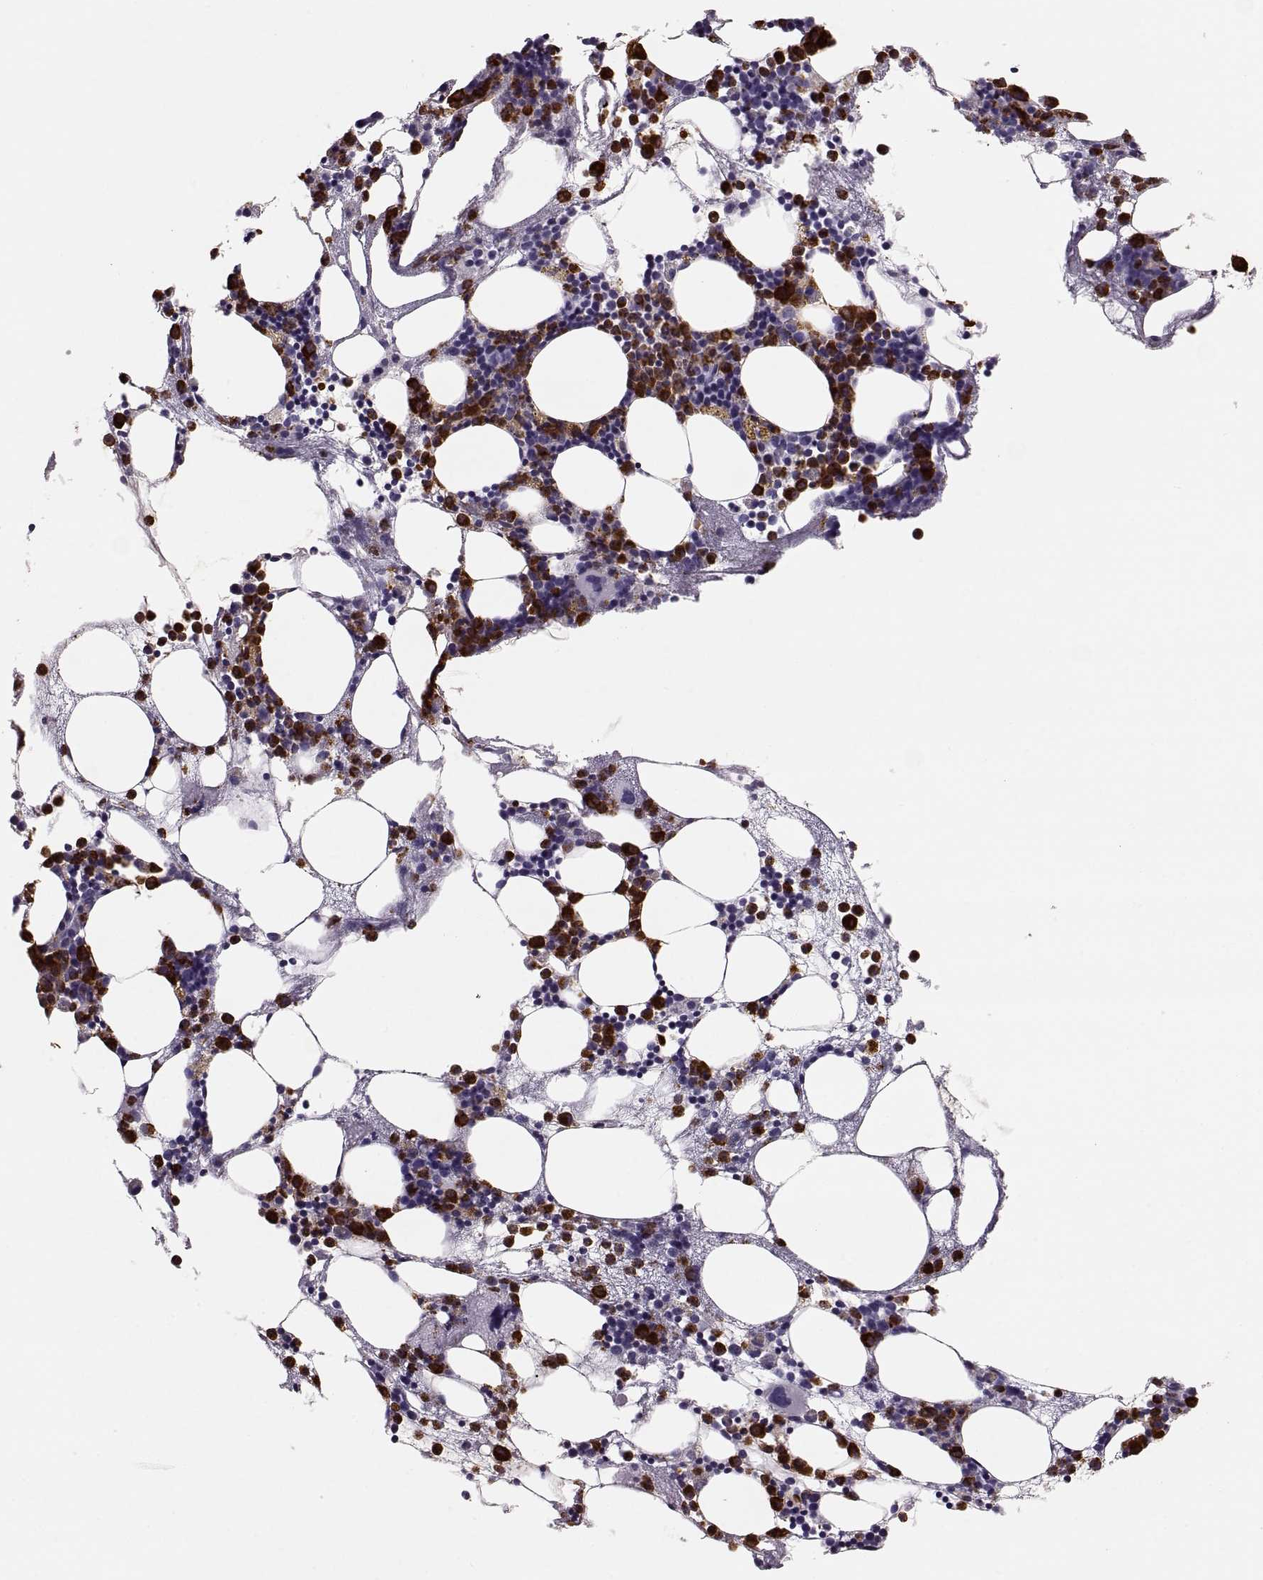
{"staining": {"intensity": "strong", "quantity": "25%-75%", "location": "cytoplasmic/membranous"}, "tissue": "bone marrow", "cell_type": "Hematopoietic cells", "image_type": "normal", "snomed": [{"axis": "morphology", "description": "Normal tissue, NOS"}, {"axis": "topography", "description": "Bone marrow"}], "caption": "Protein analysis of benign bone marrow reveals strong cytoplasmic/membranous expression in approximately 25%-75% of hematopoietic cells. The protein is shown in brown color, while the nuclei are stained blue.", "gene": "MILR1", "patient": {"sex": "male", "age": 54}}